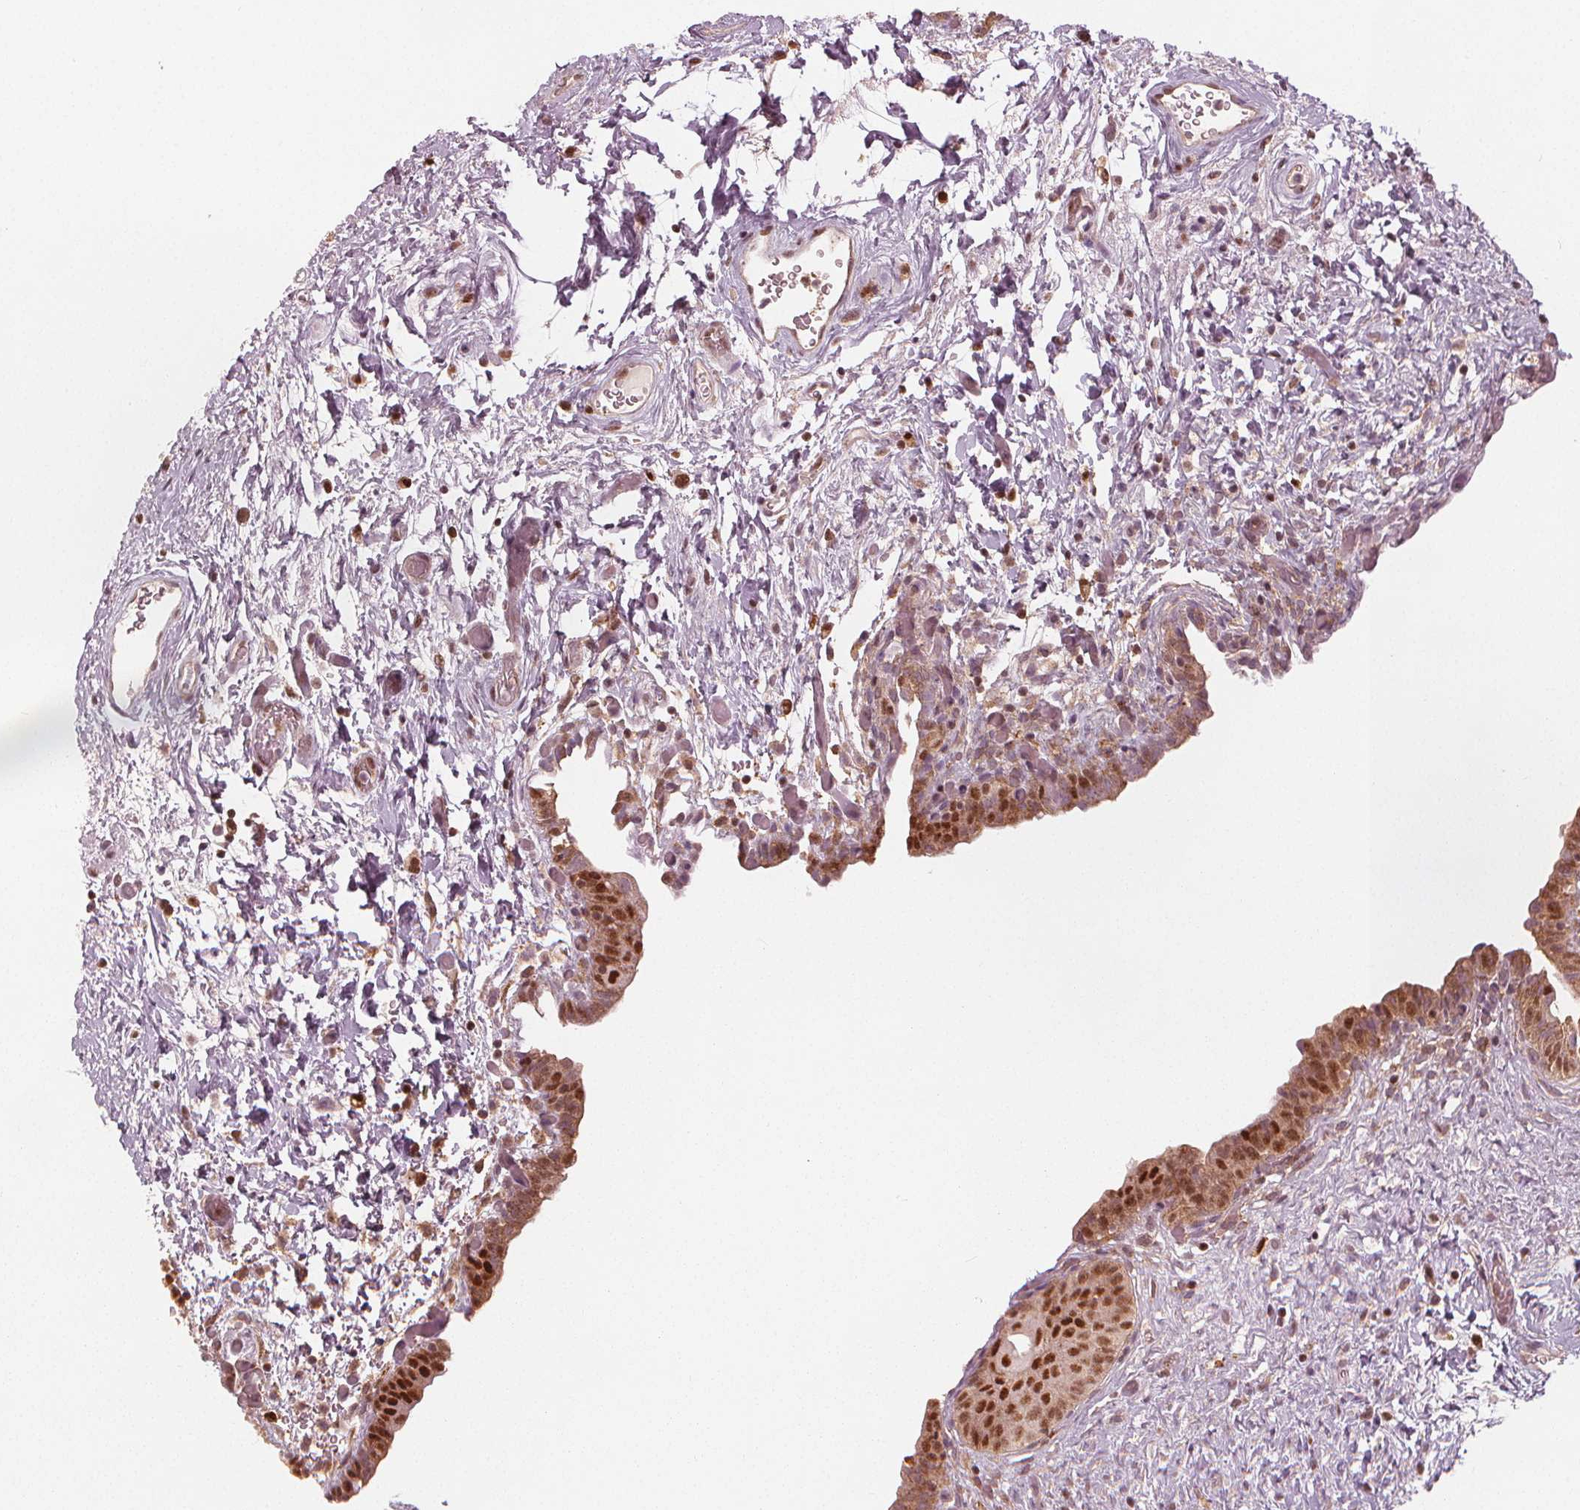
{"staining": {"intensity": "strong", "quantity": ">75%", "location": "cytoplasmic/membranous,nuclear"}, "tissue": "urinary bladder", "cell_type": "Urothelial cells", "image_type": "normal", "snomed": [{"axis": "morphology", "description": "Normal tissue, NOS"}, {"axis": "topography", "description": "Urinary bladder"}], "caption": "Immunohistochemical staining of normal urinary bladder displays strong cytoplasmic/membranous,nuclear protein positivity in about >75% of urothelial cells. Nuclei are stained in blue.", "gene": "SQSTM1", "patient": {"sex": "male", "age": 69}}